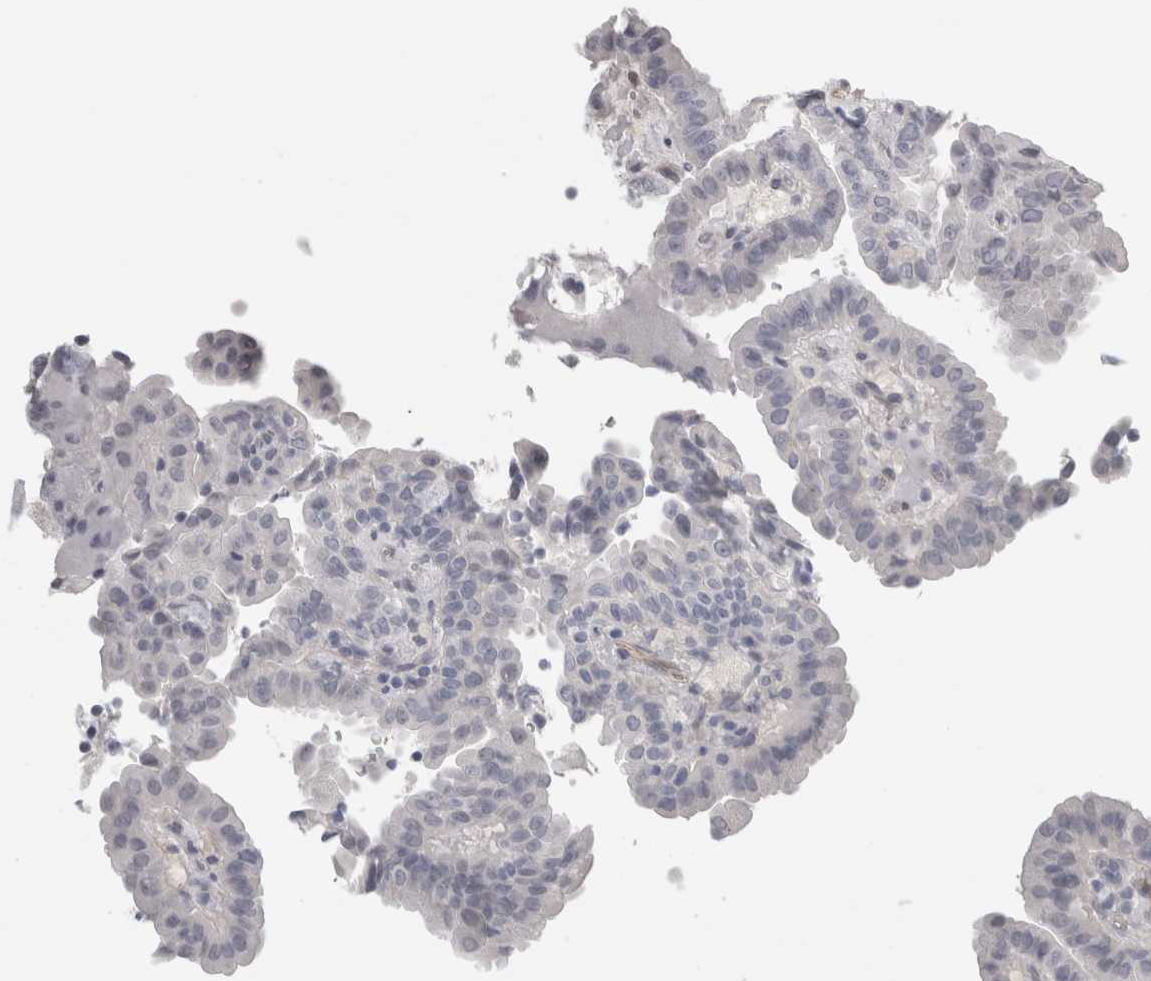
{"staining": {"intensity": "negative", "quantity": "none", "location": "none"}, "tissue": "thyroid cancer", "cell_type": "Tumor cells", "image_type": "cancer", "snomed": [{"axis": "morphology", "description": "Papillary adenocarcinoma, NOS"}, {"axis": "topography", "description": "Thyroid gland"}], "caption": "Immunohistochemical staining of thyroid papillary adenocarcinoma demonstrates no significant positivity in tumor cells.", "gene": "FBLIM1", "patient": {"sex": "male", "age": 33}}